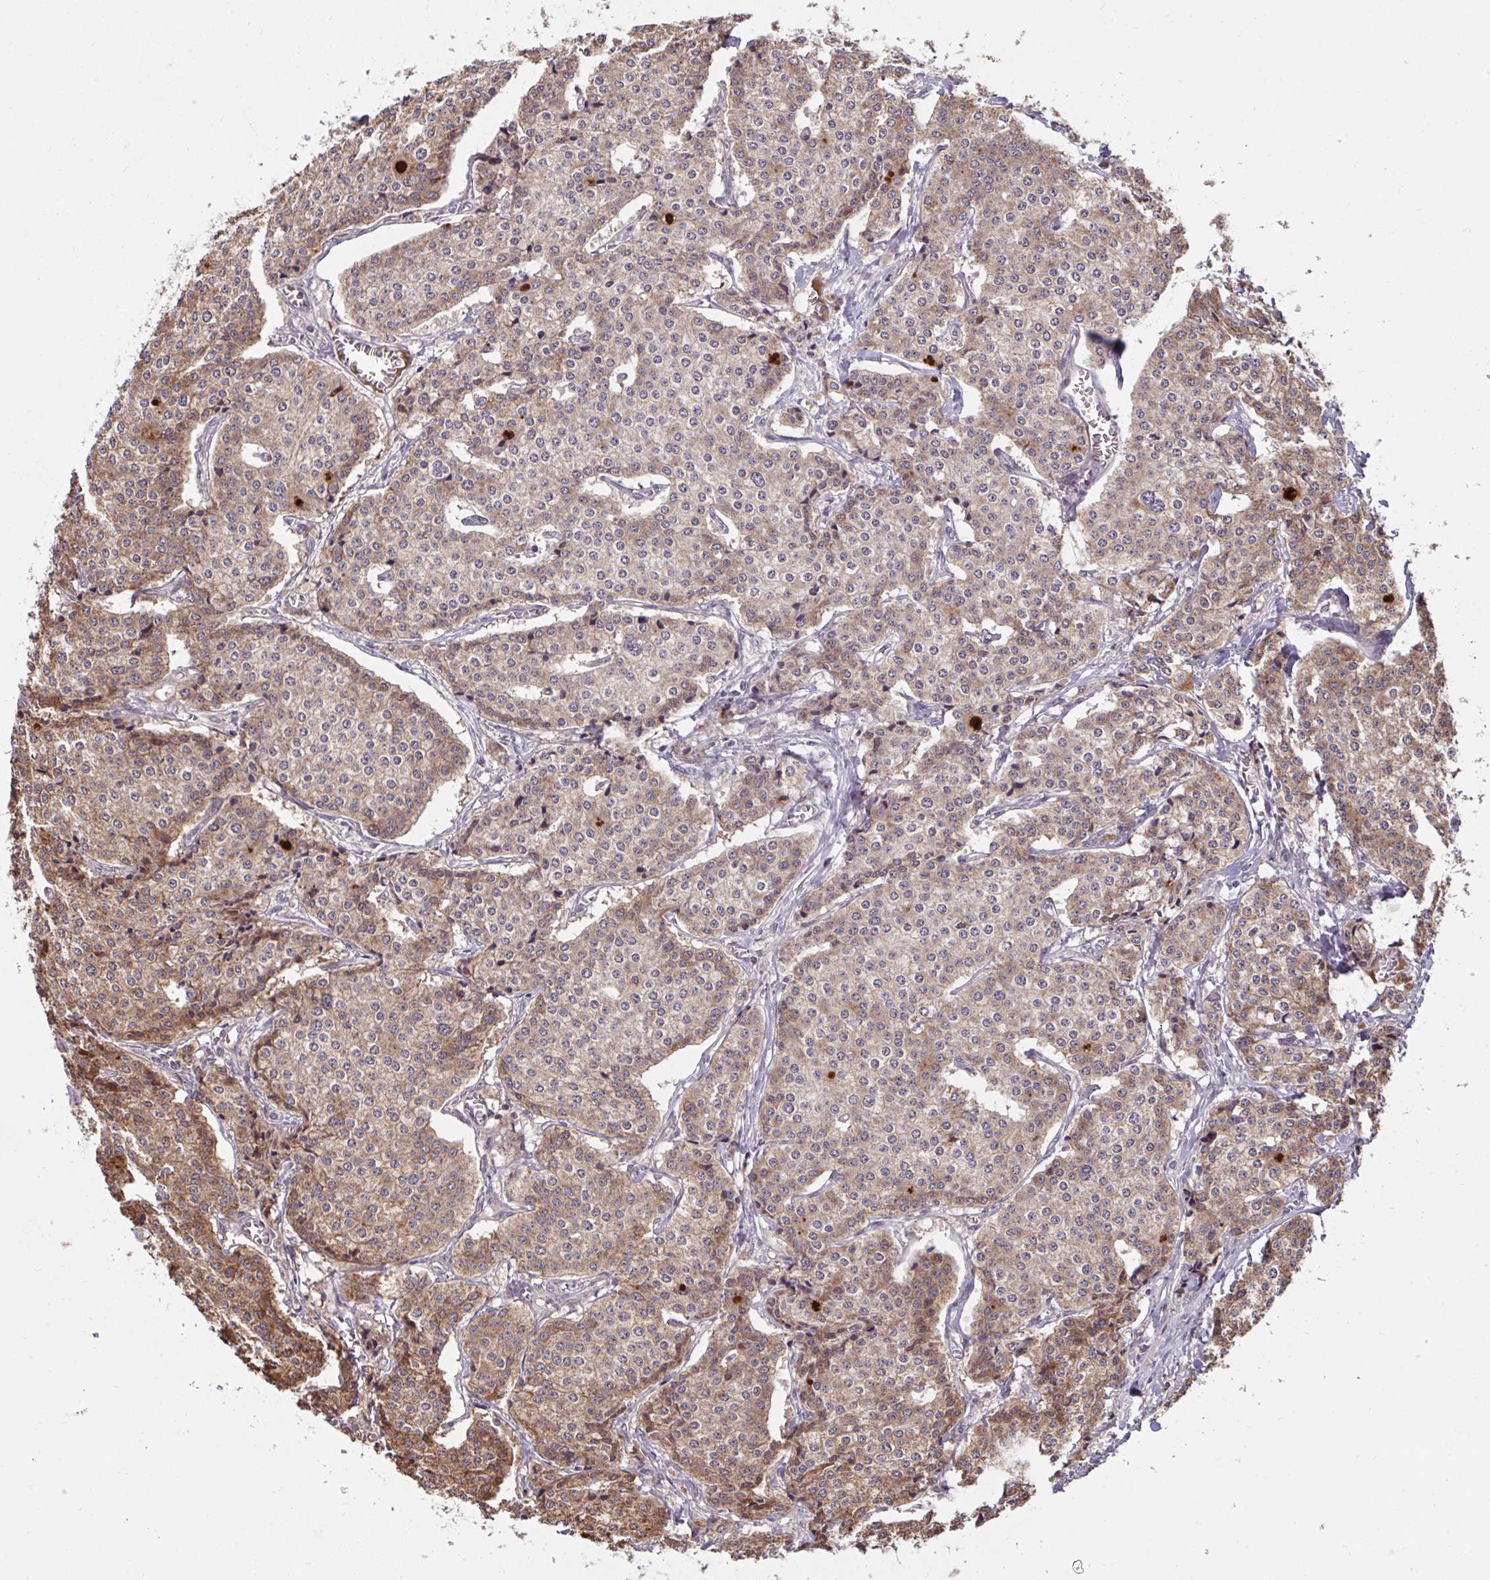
{"staining": {"intensity": "moderate", "quantity": ">75%", "location": "cytoplasmic/membranous"}, "tissue": "carcinoid", "cell_type": "Tumor cells", "image_type": "cancer", "snomed": [{"axis": "morphology", "description": "Carcinoid, malignant, NOS"}, {"axis": "topography", "description": "Small intestine"}], "caption": "This is an image of immunohistochemistry staining of carcinoid, which shows moderate staining in the cytoplasmic/membranous of tumor cells.", "gene": "RDH14", "patient": {"sex": "female", "age": 64}}